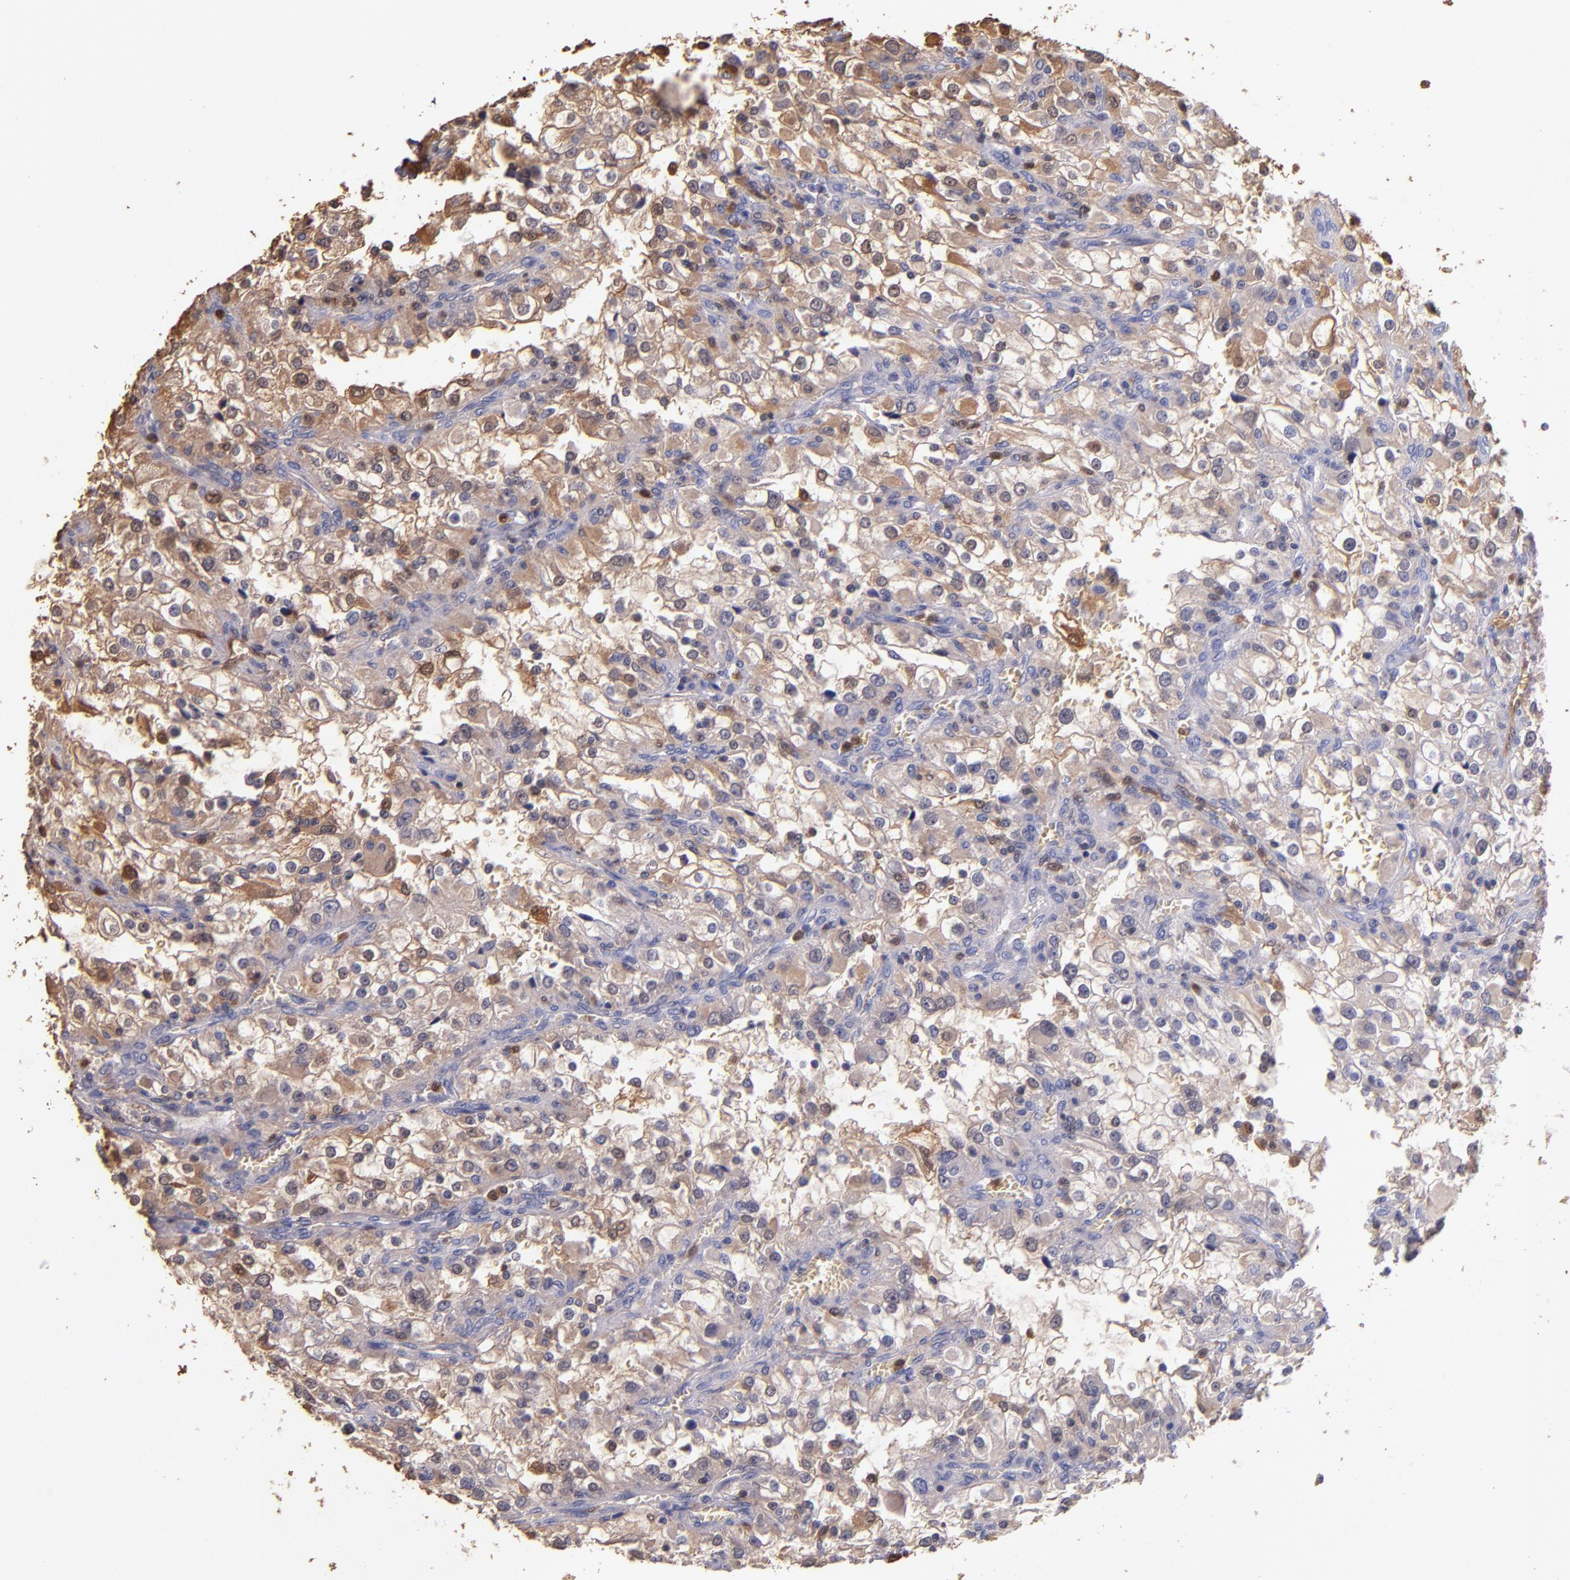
{"staining": {"intensity": "moderate", "quantity": "25%-75%", "location": "cytoplasmic/membranous"}, "tissue": "renal cancer", "cell_type": "Tumor cells", "image_type": "cancer", "snomed": [{"axis": "morphology", "description": "Adenocarcinoma, NOS"}, {"axis": "topography", "description": "Kidney"}], "caption": "Immunohistochemical staining of human renal adenocarcinoma exhibits medium levels of moderate cytoplasmic/membranous staining in approximately 25%-75% of tumor cells.", "gene": "S100A6", "patient": {"sex": "female", "age": 52}}